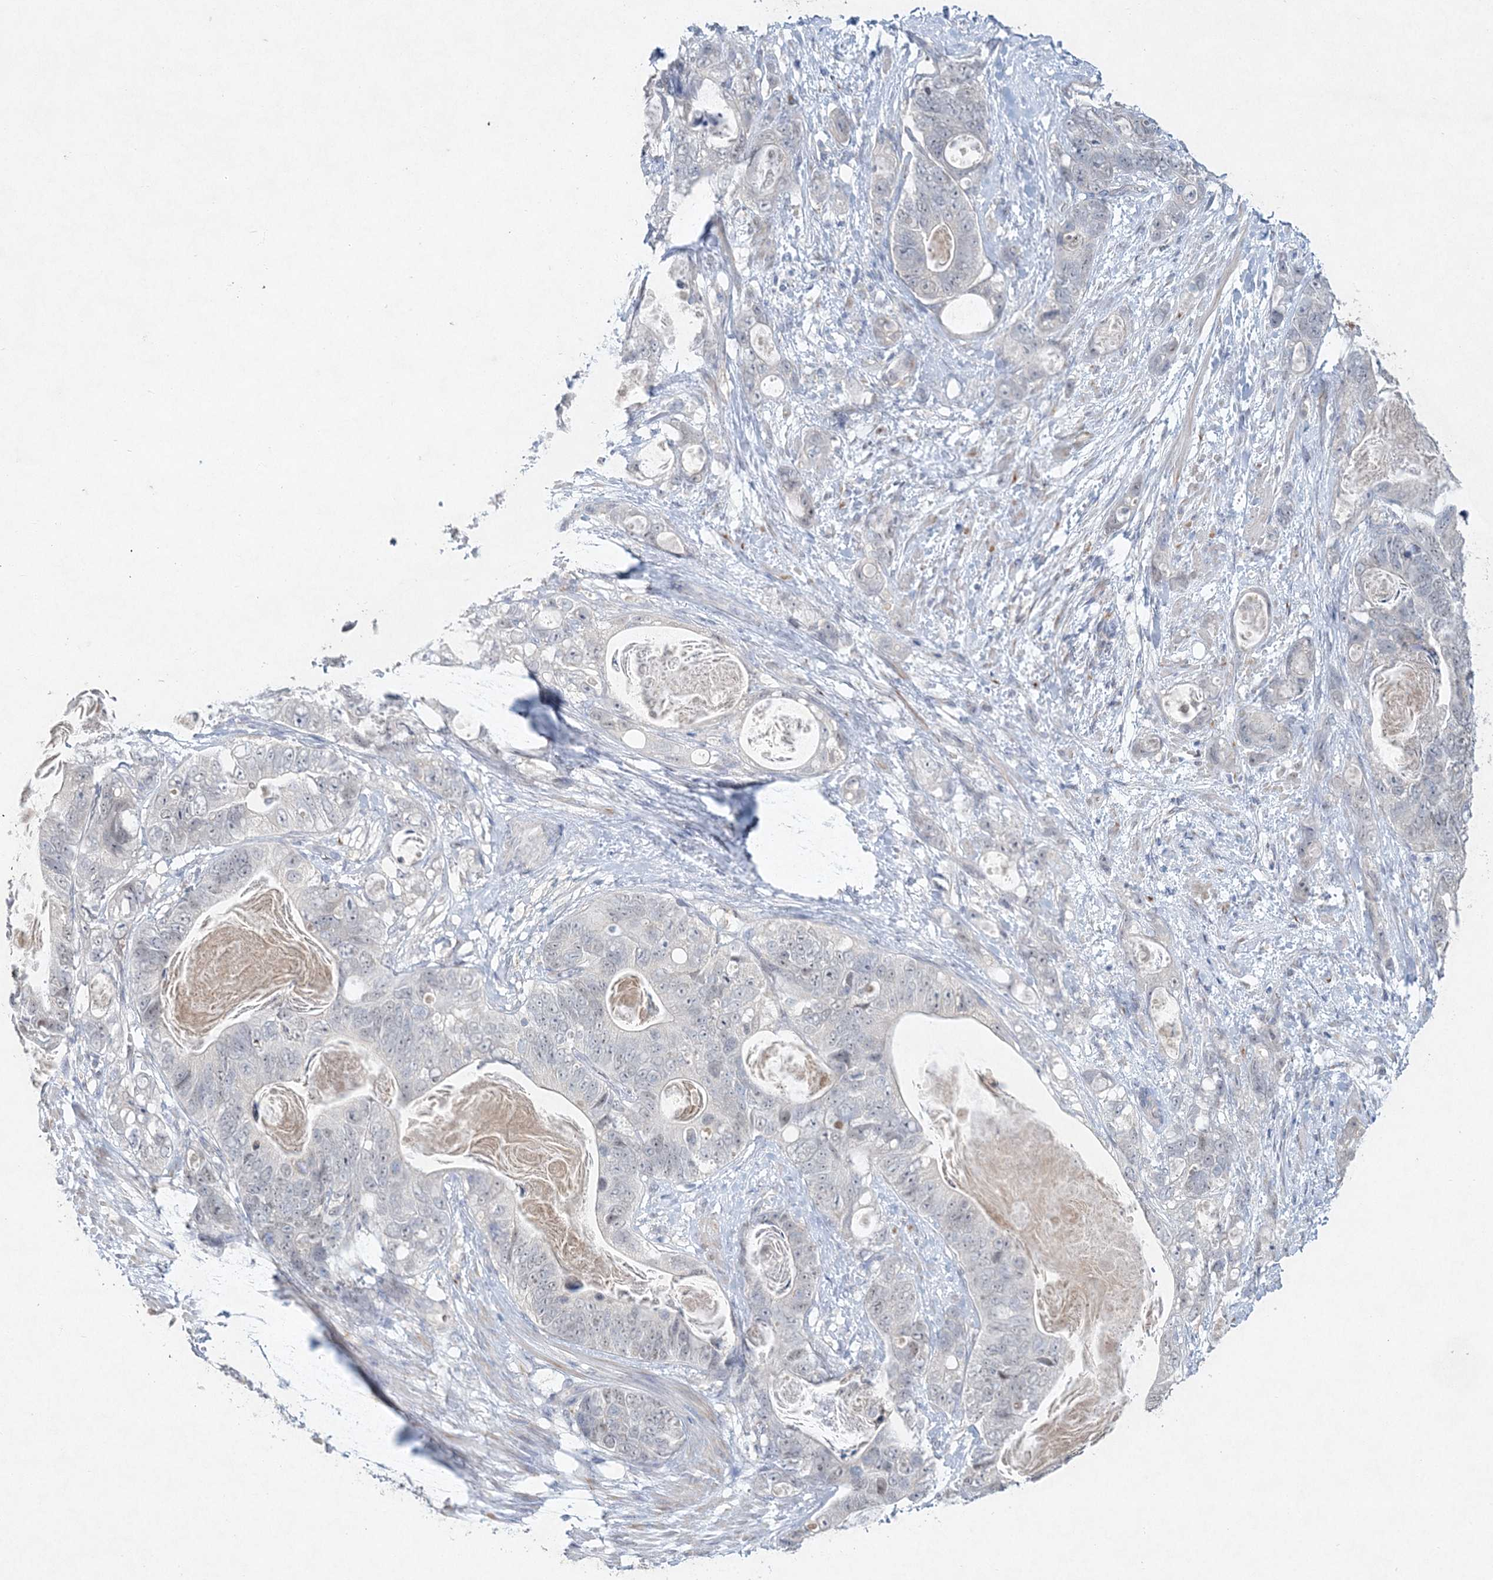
{"staining": {"intensity": "negative", "quantity": "none", "location": "none"}, "tissue": "stomach cancer", "cell_type": "Tumor cells", "image_type": "cancer", "snomed": [{"axis": "morphology", "description": "Normal tissue, NOS"}, {"axis": "morphology", "description": "Adenocarcinoma, NOS"}, {"axis": "topography", "description": "Stomach"}], "caption": "High magnification brightfield microscopy of stomach cancer stained with DAB (brown) and counterstained with hematoxylin (blue): tumor cells show no significant staining.", "gene": "MAT2B", "patient": {"sex": "female", "age": 89}}